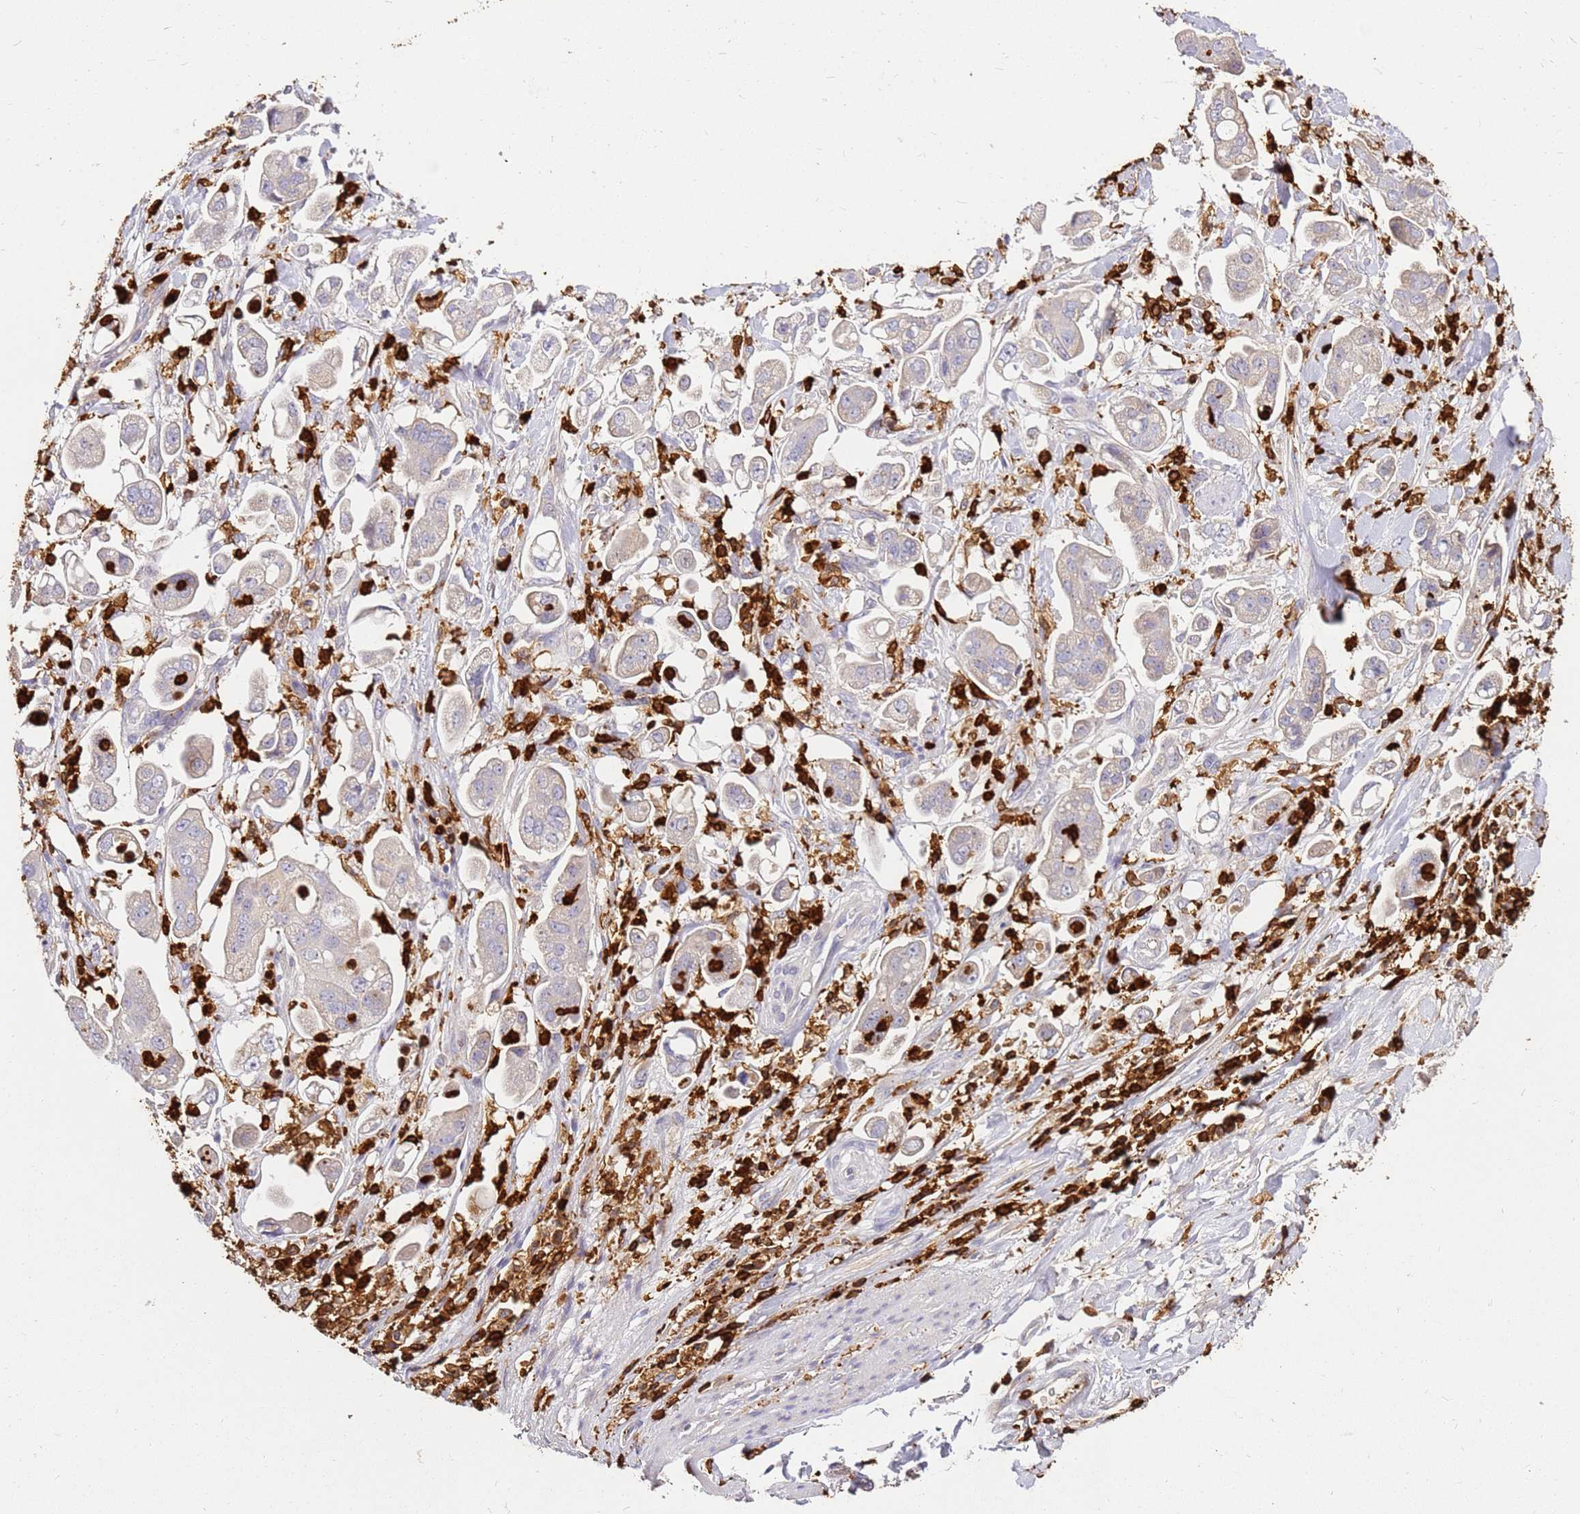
{"staining": {"intensity": "weak", "quantity": "<25%", "location": "cytoplasmic/membranous"}, "tissue": "stomach cancer", "cell_type": "Tumor cells", "image_type": "cancer", "snomed": [{"axis": "morphology", "description": "Adenocarcinoma, NOS"}, {"axis": "topography", "description": "Stomach"}], "caption": "A histopathology image of human stomach cancer is negative for staining in tumor cells. (Immunohistochemistry (ihc), brightfield microscopy, high magnification).", "gene": "CORO1A", "patient": {"sex": "male", "age": 62}}